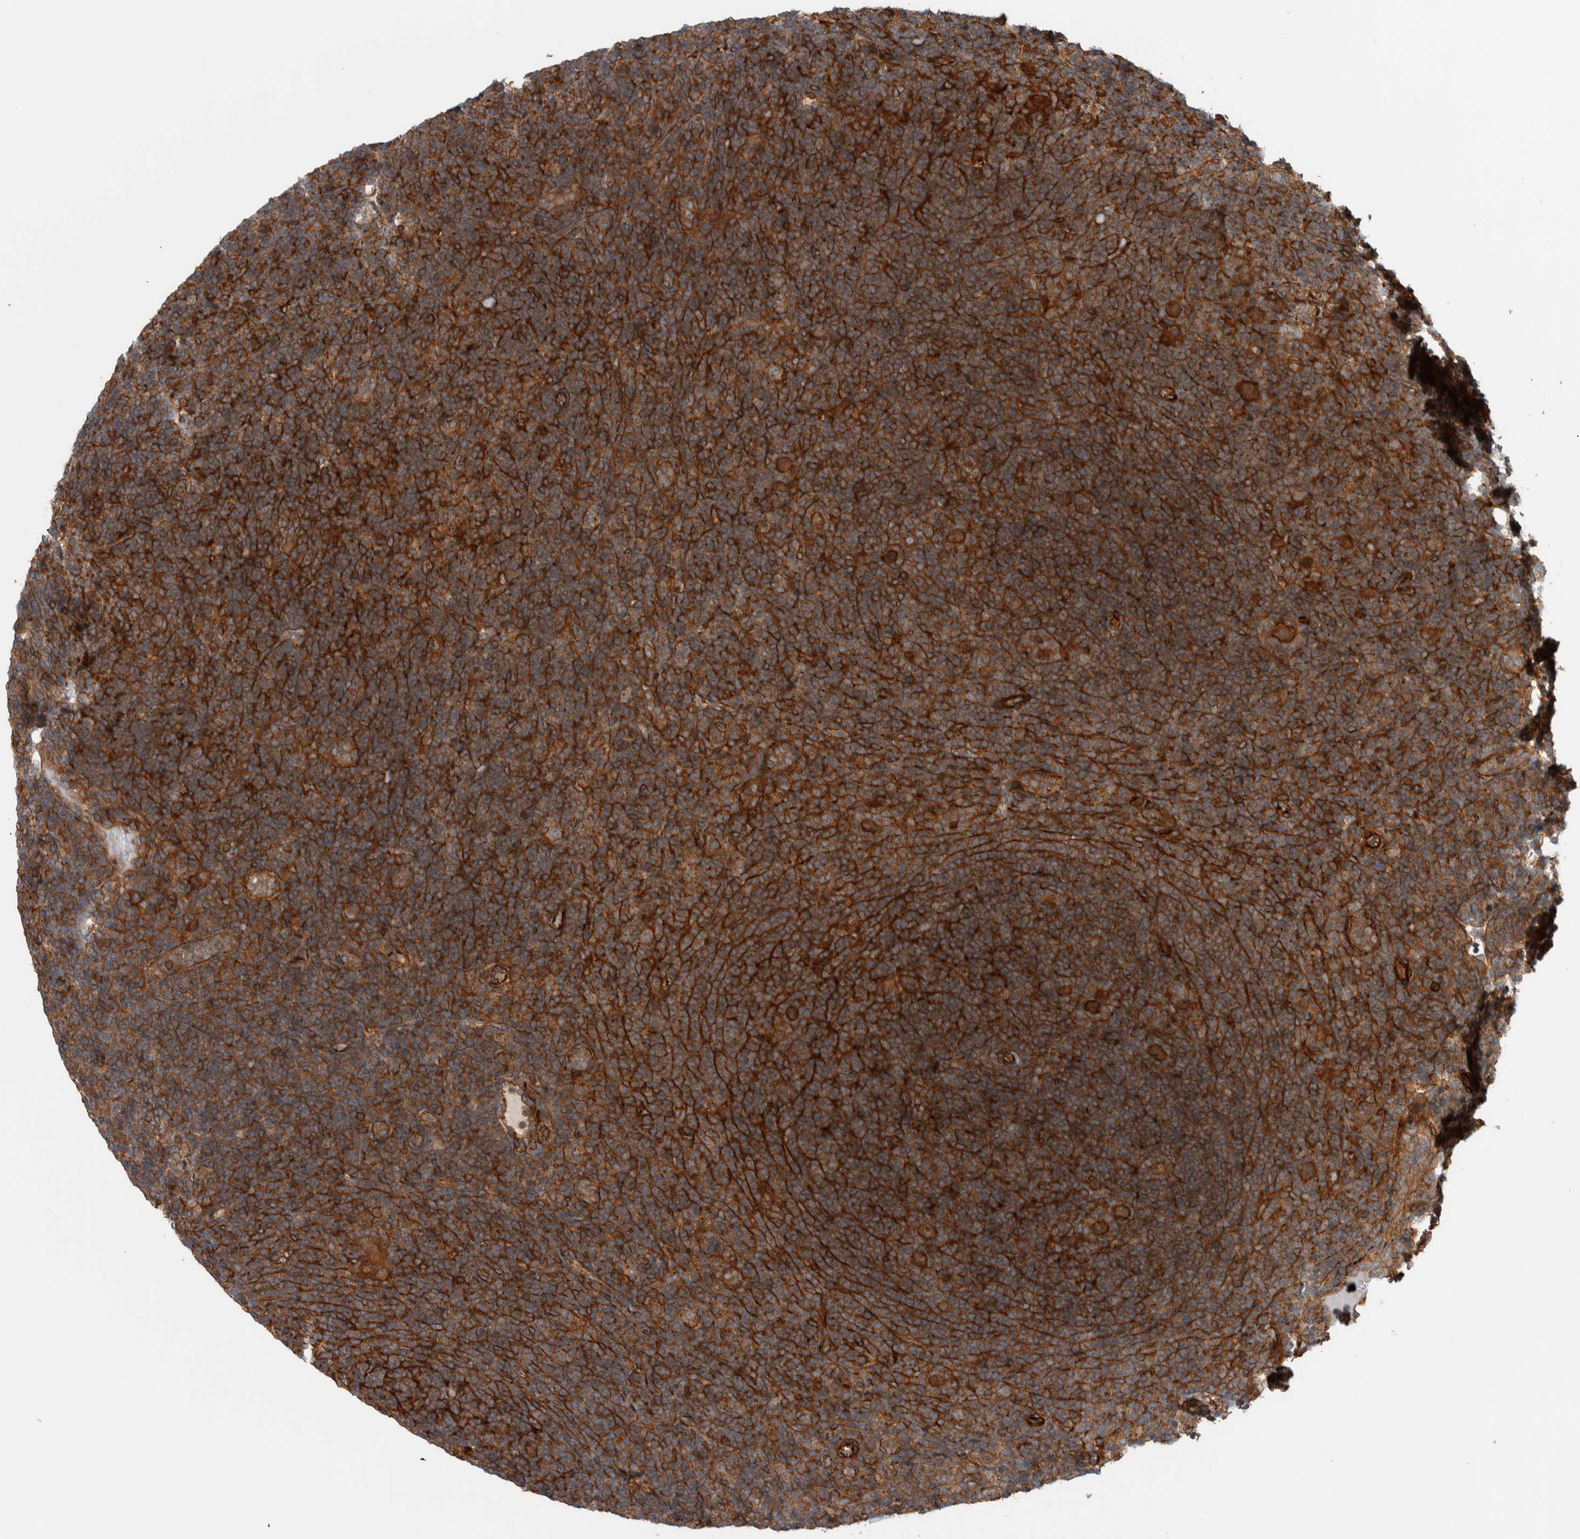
{"staining": {"intensity": "strong", "quantity": ">75%", "location": "cytoplasmic/membranous"}, "tissue": "lymphoma", "cell_type": "Tumor cells", "image_type": "cancer", "snomed": [{"axis": "morphology", "description": "Hodgkin's disease, NOS"}, {"axis": "topography", "description": "Lymph node"}], "caption": "Approximately >75% of tumor cells in Hodgkin's disease demonstrate strong cytoplasmic/membranous protein expression as visualized by brown immunohistochemical staining.", "gene": "MPRIP", "patient": {"sex": "female", "age": 57}}